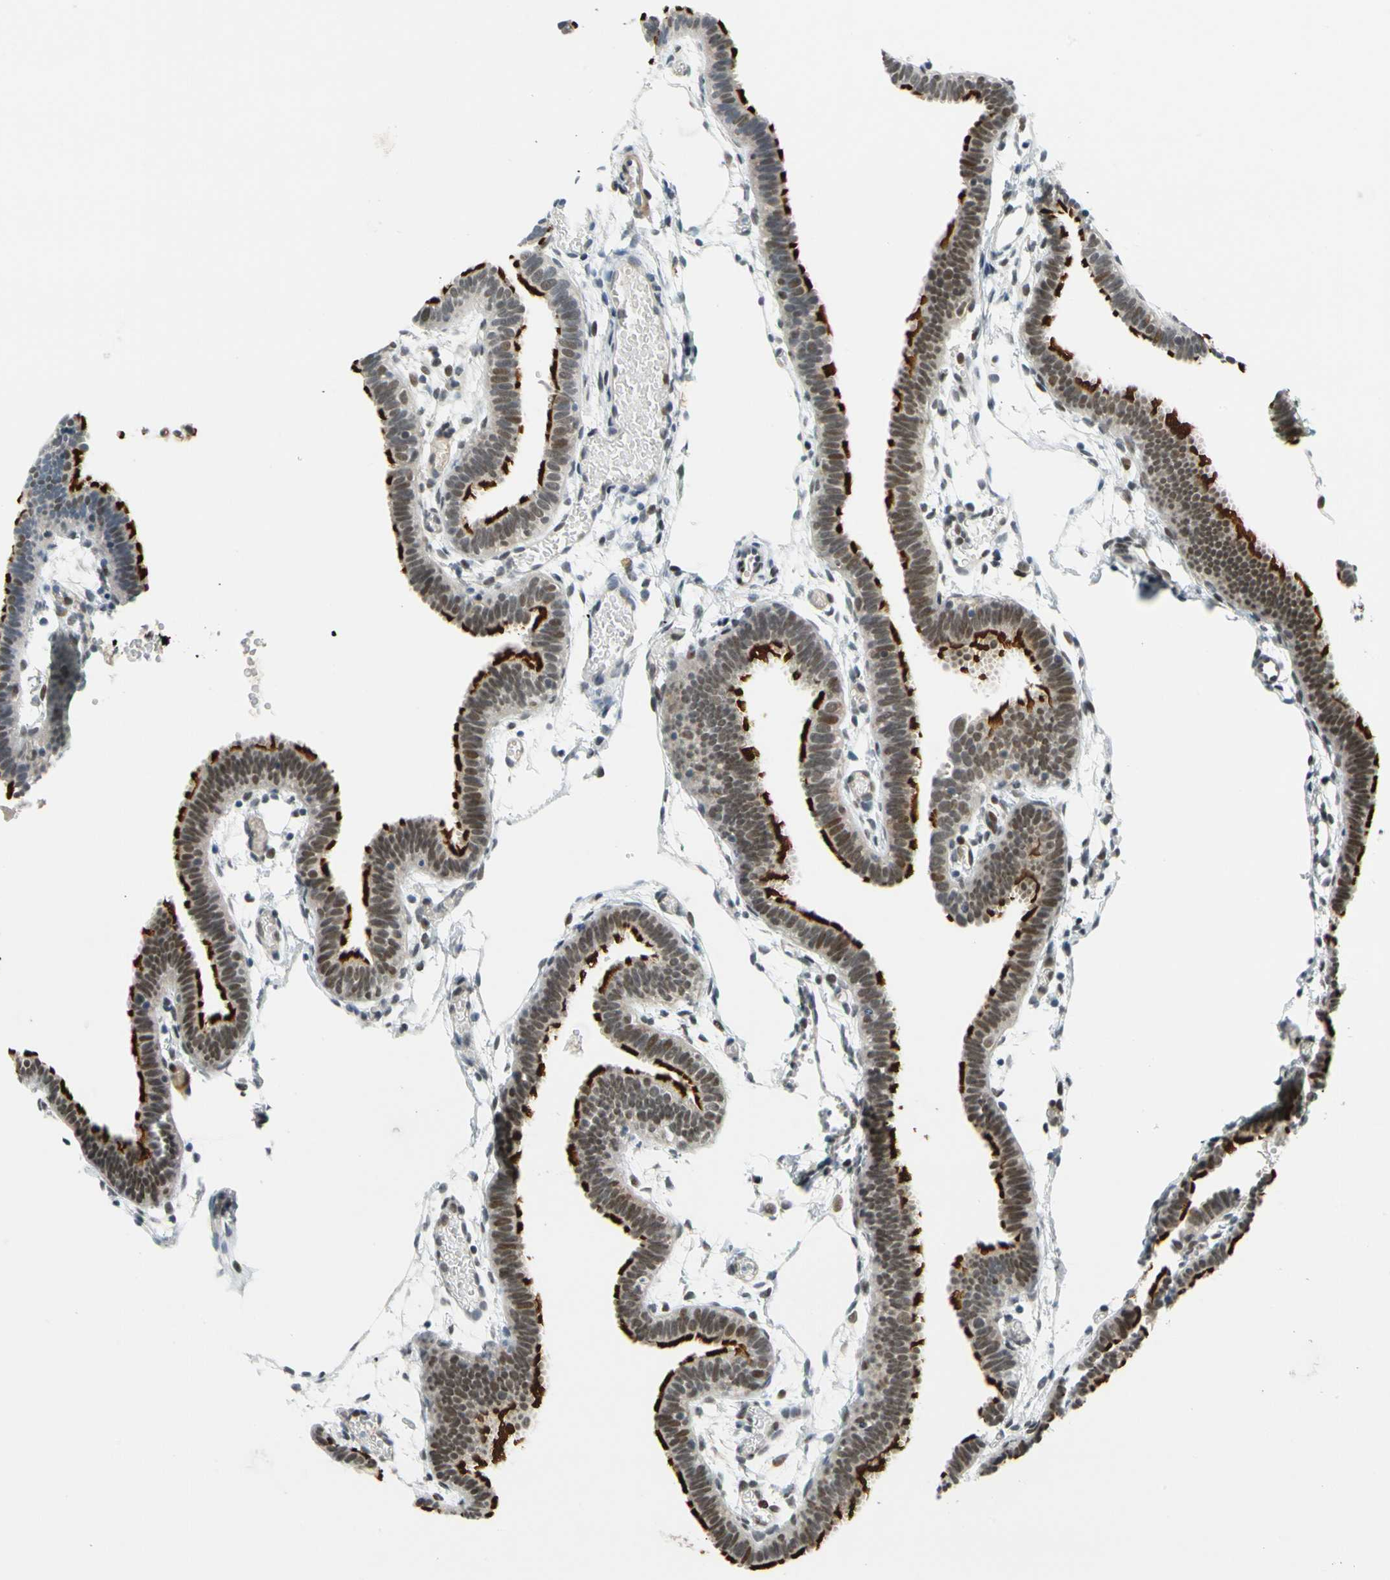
{"staining": {"intensity": "strong", "quantity": ">75%", "location": "cytoplasmic/membranous,nuclear"}, "tissue": "fallopian tube", "cell_type": "Glandular cells", "image_type": "normal", "snomed": [{"axis": "morphology", "description": "Normal tissue, NOS"}, {"axis": "topography", "description": "Fallopian tube"}], "caption": "Immunohistochemistry of unremarkable human fallopian tube exhibits high levels of strong cytoplasmic/membranous,nuclear positivity in about >75% of glandular cells. (DAB (3,3'-diaminobenzidine) IHC, brown staining for protein, blue staining for nuclei).", "gene": "POGZ", "patient": {"sex": "female", "age": 29}}